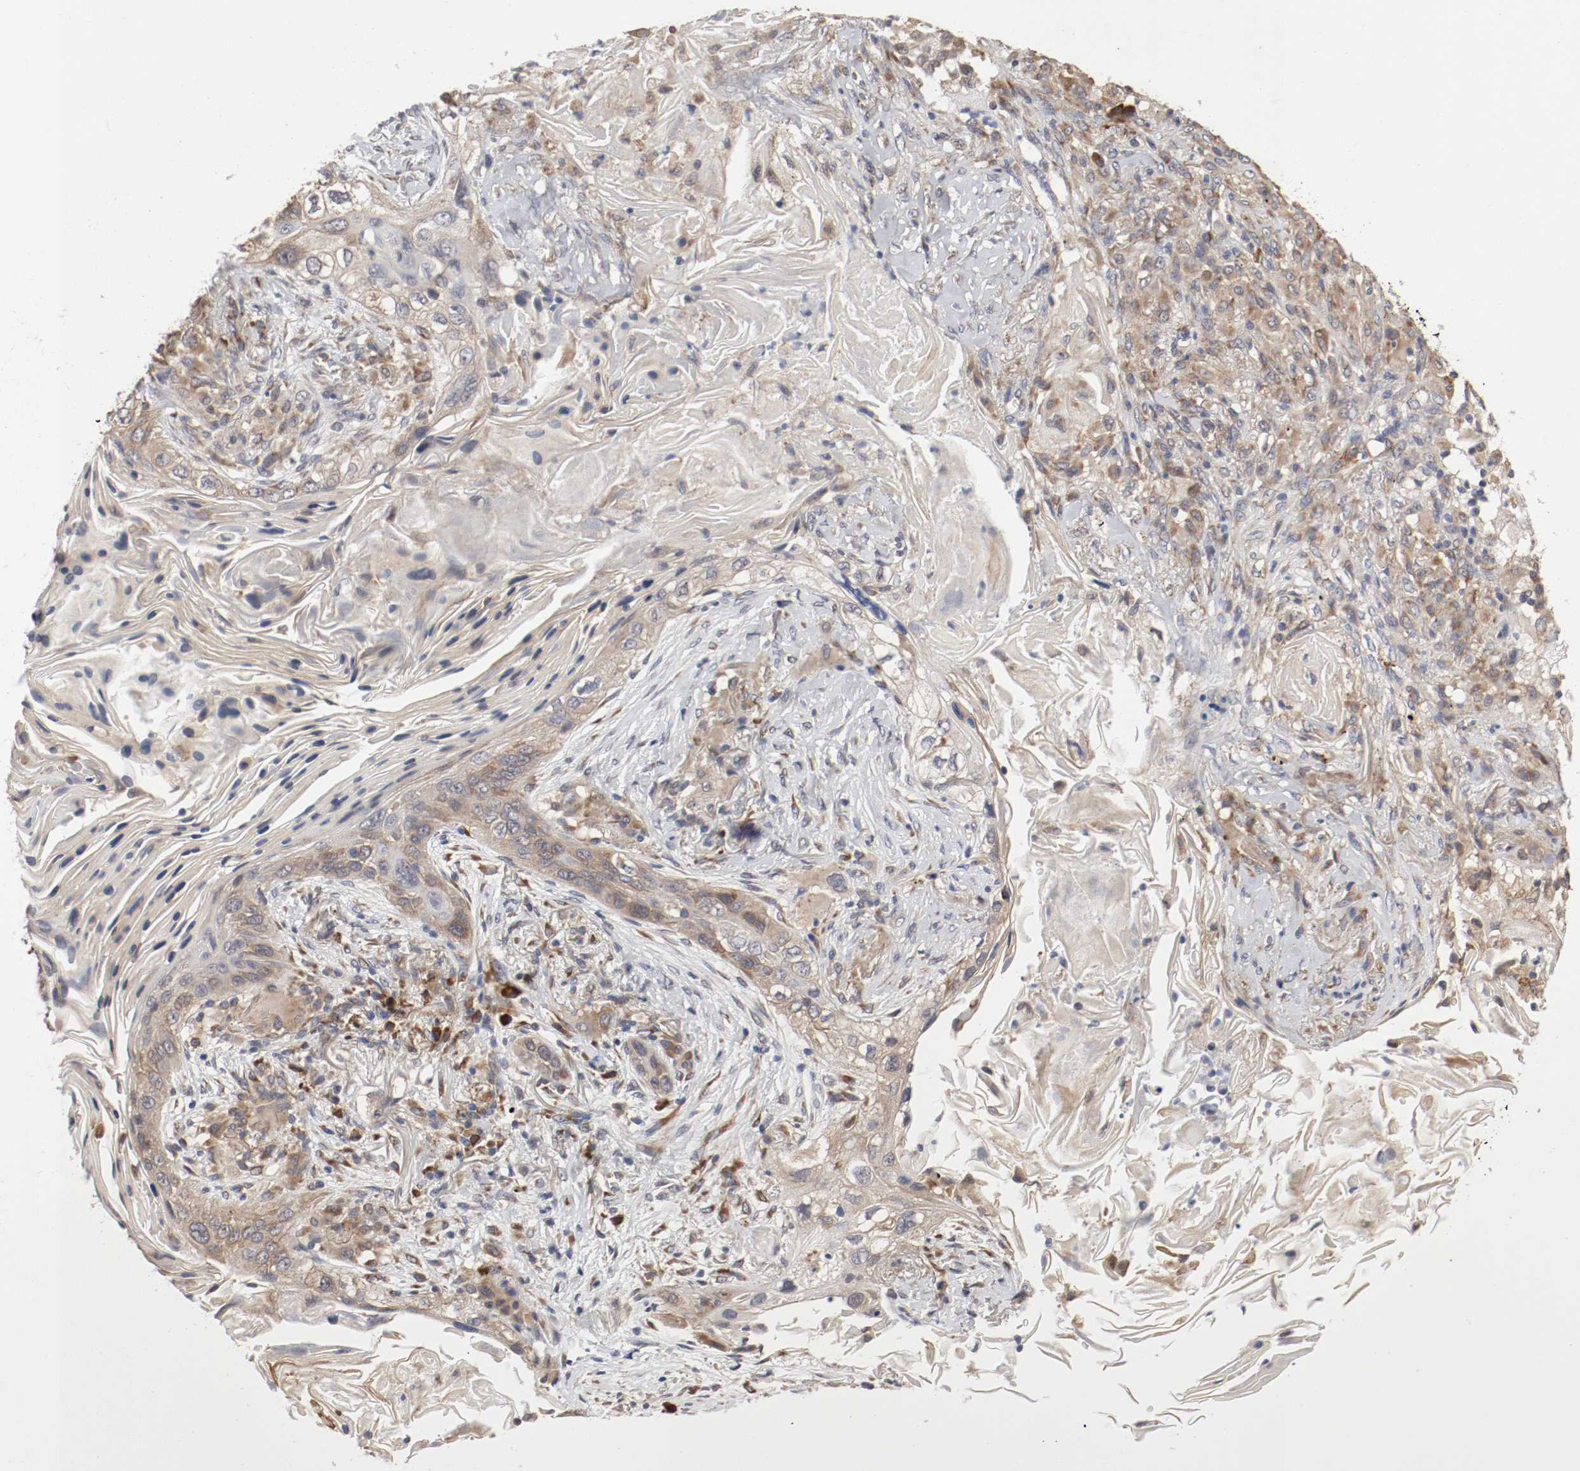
{"staining": {"intensity": "moderate", "quantity": "25%-75%", "location": "cytoplasmic/membranous"}, "tissue": "lung cancer", "cell_type": "Tumor cells", "image_type": "cancer", "snomed": [{"axis": "morphology", "description": "Squamous cell carcinoma, NOS"}, {"axis": "topography", "description": "Lung"}], "caption": "Immunohistochemistry (IHC) micrograph of neoplastic tissue: human lung cancer (squamous cell carcinoma) stained using immunohistochemistry (IHC) reveals medium levels of moderate protein expression localized specifically in the cytoplasmic/membranous of tumor cells, appearing as a cytoplasmic/membranous brown color.", "gene": "FKBP3", "patient": {"sex": "female", "age": 67}}